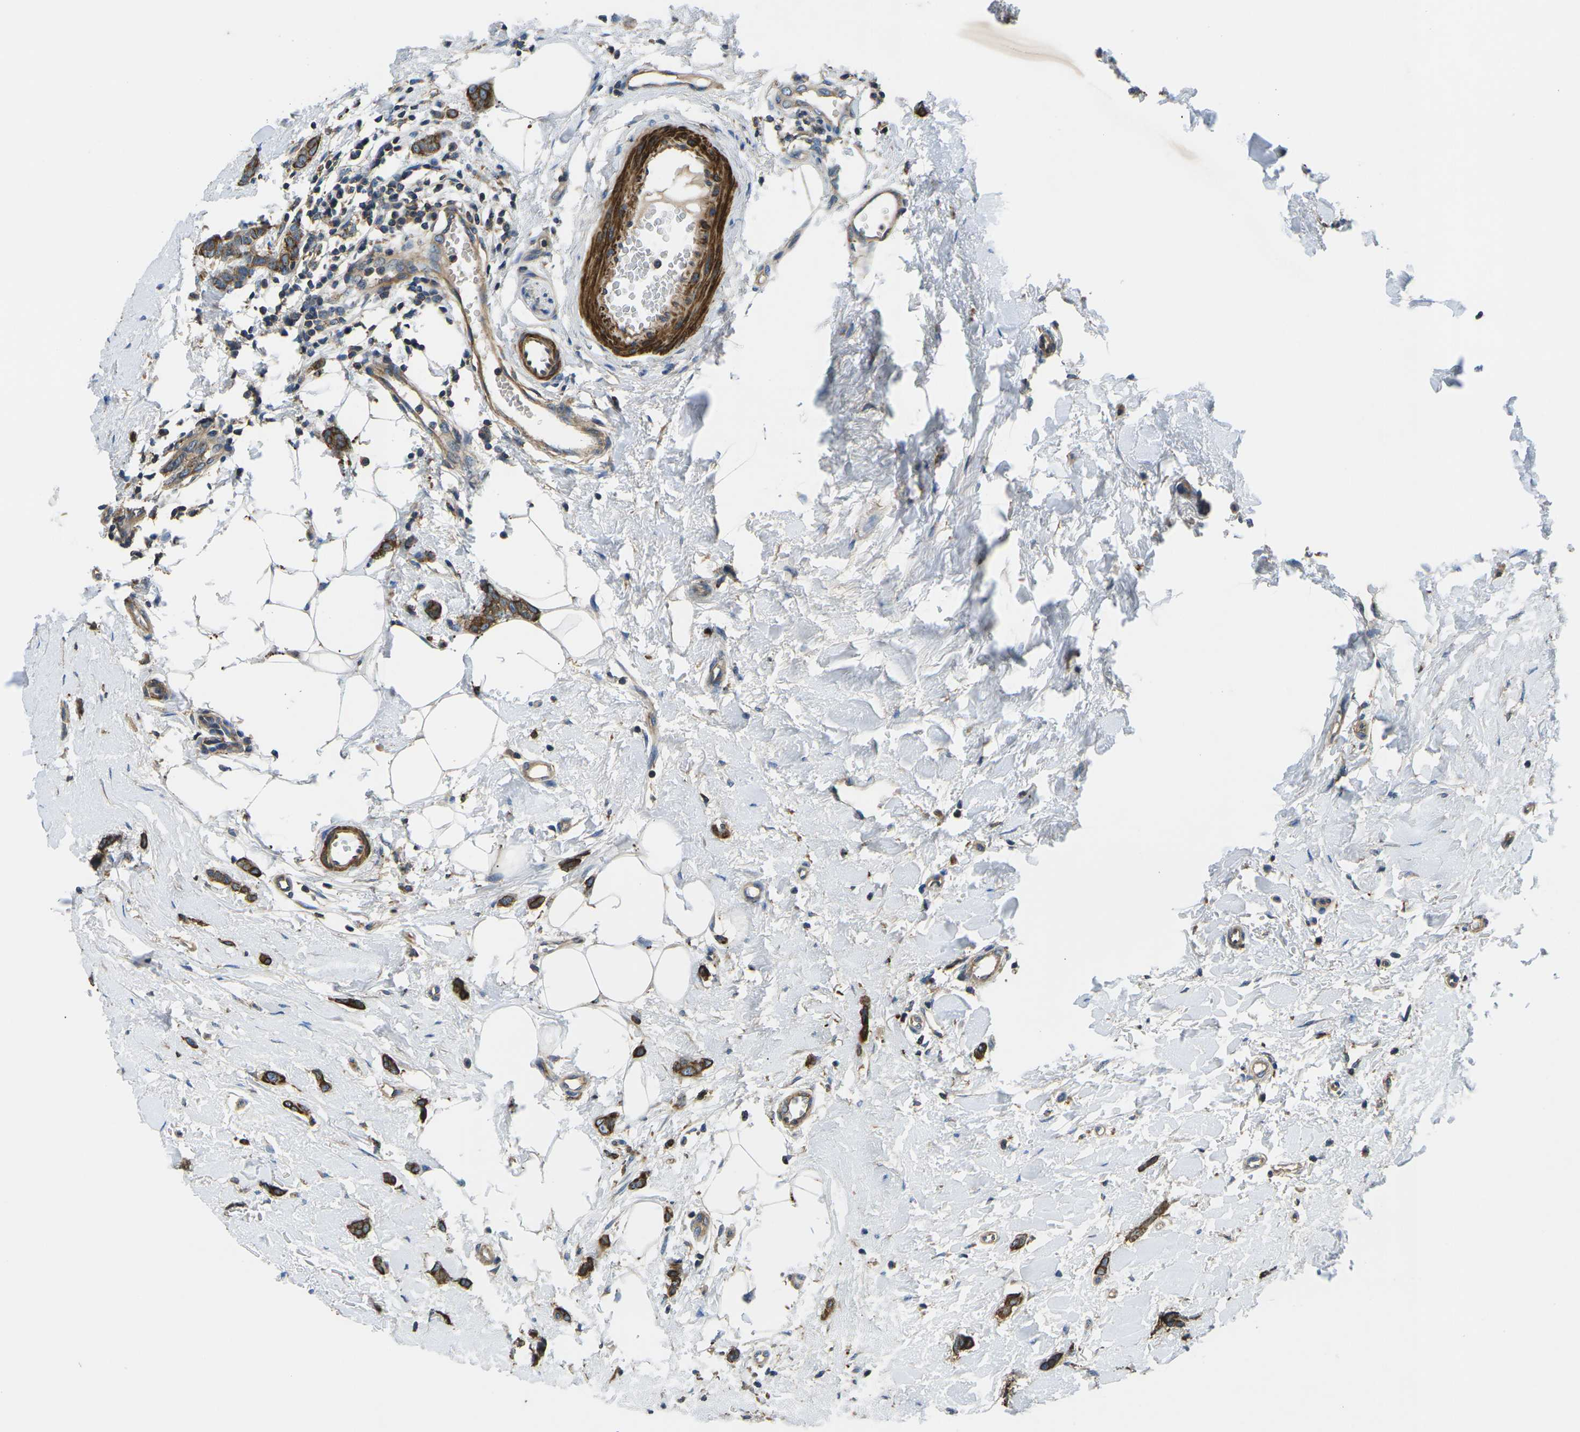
{"staining": {"intensity": "strong", "quantity": ">75%", "location": "cytoplasmic/membranous"}, "tissue": "breast cancer", "cell_type": "Tumor cells", "image_type": "cancer", "snomed": [{"axis": "morphology", "description": "Lobular carcinoma"}, {"axis": "topography", "description": "Skin"}, {"axis": "topography", "description": "Breast"}], "caption": "A high-resolution image shows immunohistochemistry (IHC) staining of breast cancer (lobular carcinoma), which shows strong cytoplasmic/membranous expression in about >75% of tumor cells.", "gene": "KCNJ15", "patient": {"sex": "female", "age": 46}}